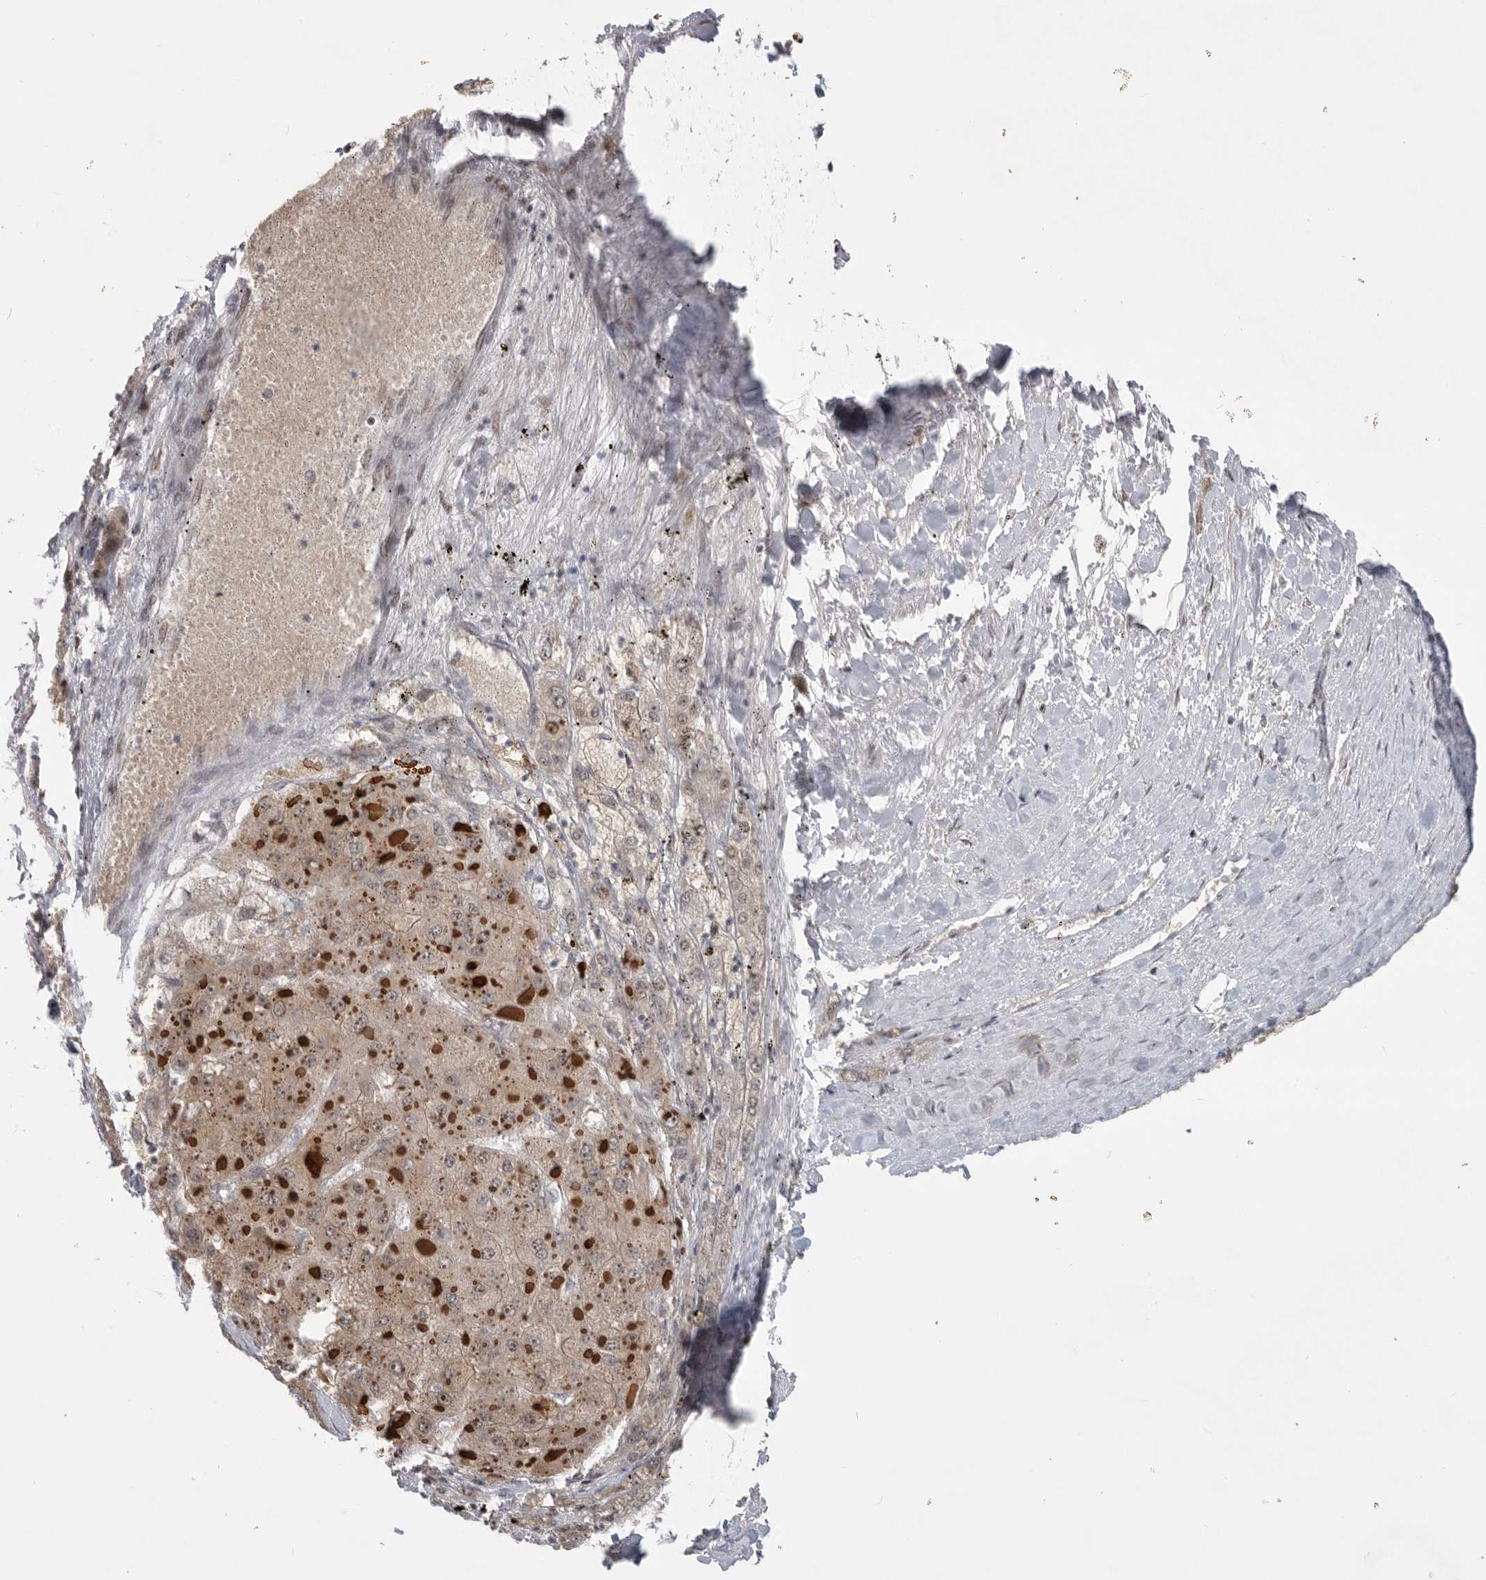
{"staining": {"intensity": "weak", "quantity": ">75%", "location": "cytoplasmic/membranous"}, "tissue": "liver cancer", "cell_type": "Tumor cells", "image_type": "cancer", "snomed": [{"axis": "morphology", "description": "Carcinoma, Hepatocellular, NOS"}, {"axis": "topography", "description": "Liver"}], "caption": "Liver cancer (hepatocellular carcinoma) stained with a brown dye reveals weak cytoplasmic/membranous positive positivity in about >75% of tumor cells.", "gene": "PCMTD1", "patient": {"sex": "female", "age": 73}}